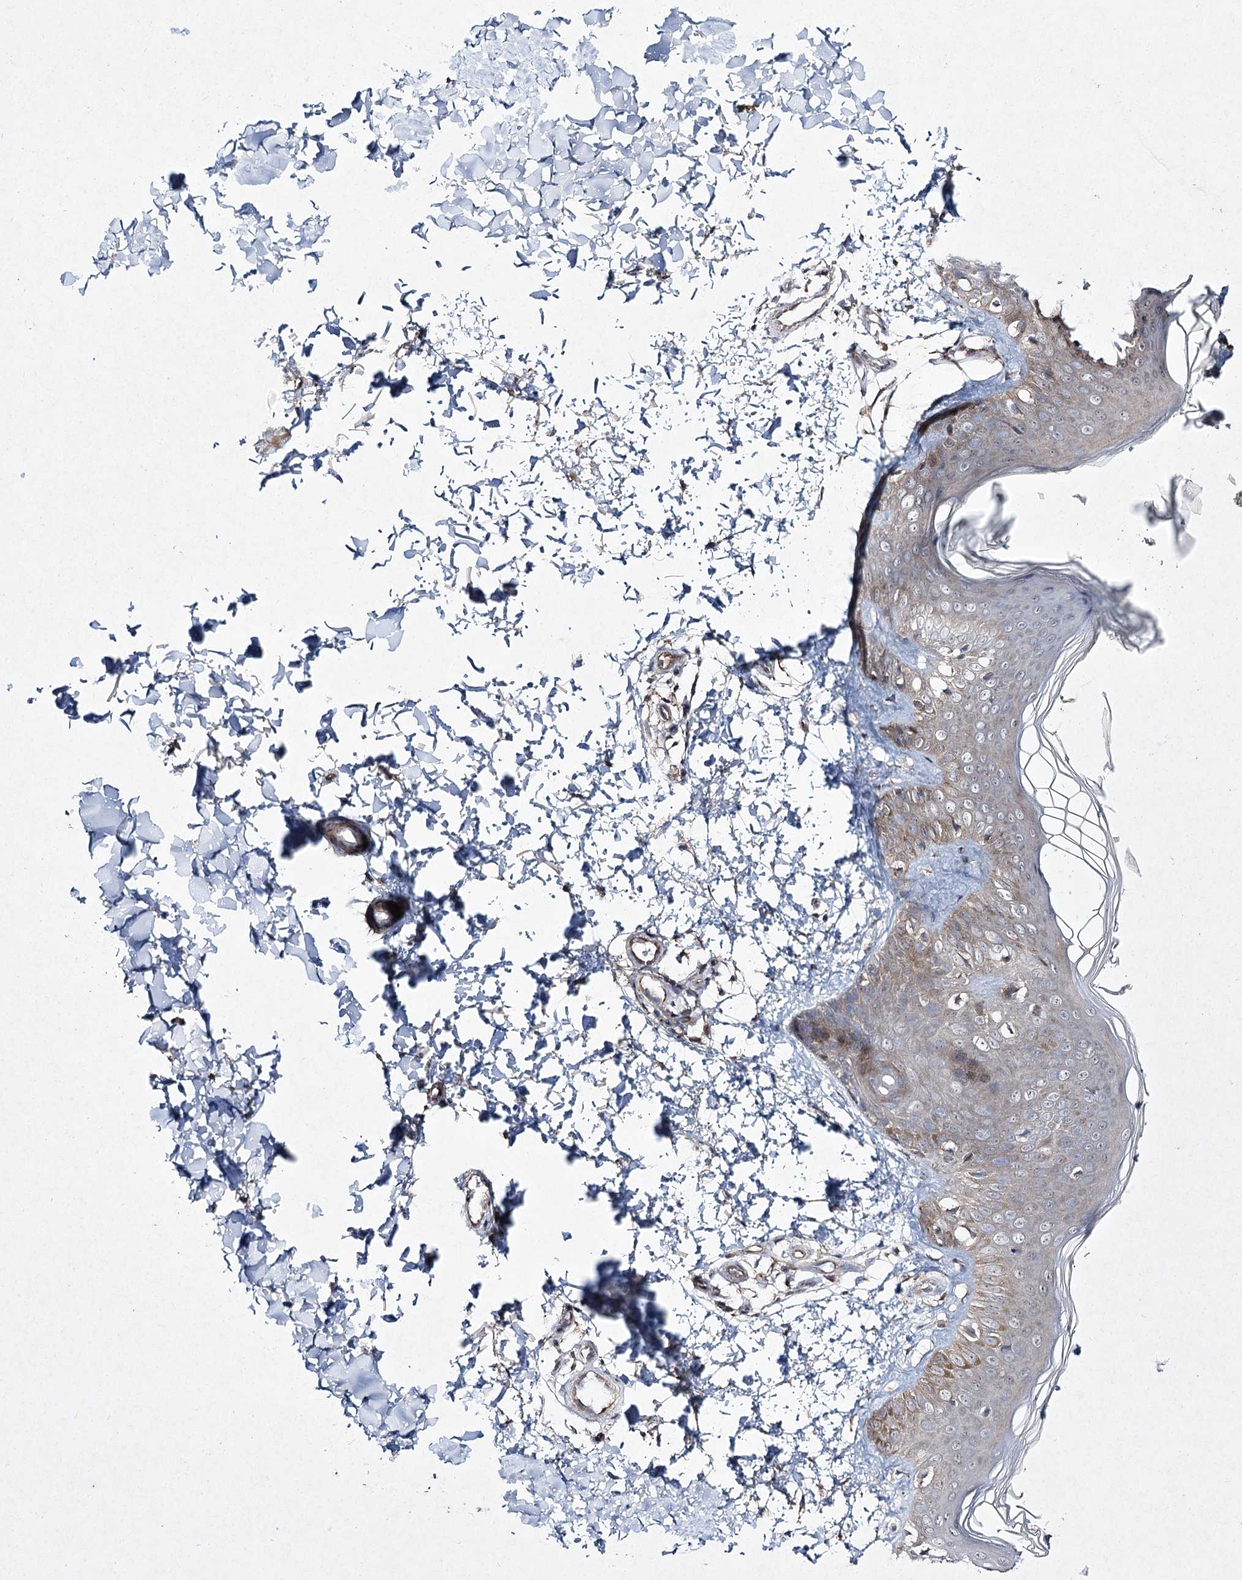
{"staining": {"intensity": "weak", "quantity": ">75%", "location": "cytoplasmic/membranous"}, "tissue": "skin", "cell_type": "Fibroblasts", "image_type": "normal", "snomed": [{"axis": "morphology", "description": "Normal tissue, NOS"}, {"axis": "topography", "description": "Skin"}], "caption": "A micrograph showing weak cytoplasmic/membranous expression in approximately >75% of fibroblasts in unremarkable skin, as visualized by brown immunohistochemical staining.", "gene": "FANCL", "patient": {"sex": "male", "age": 37}}